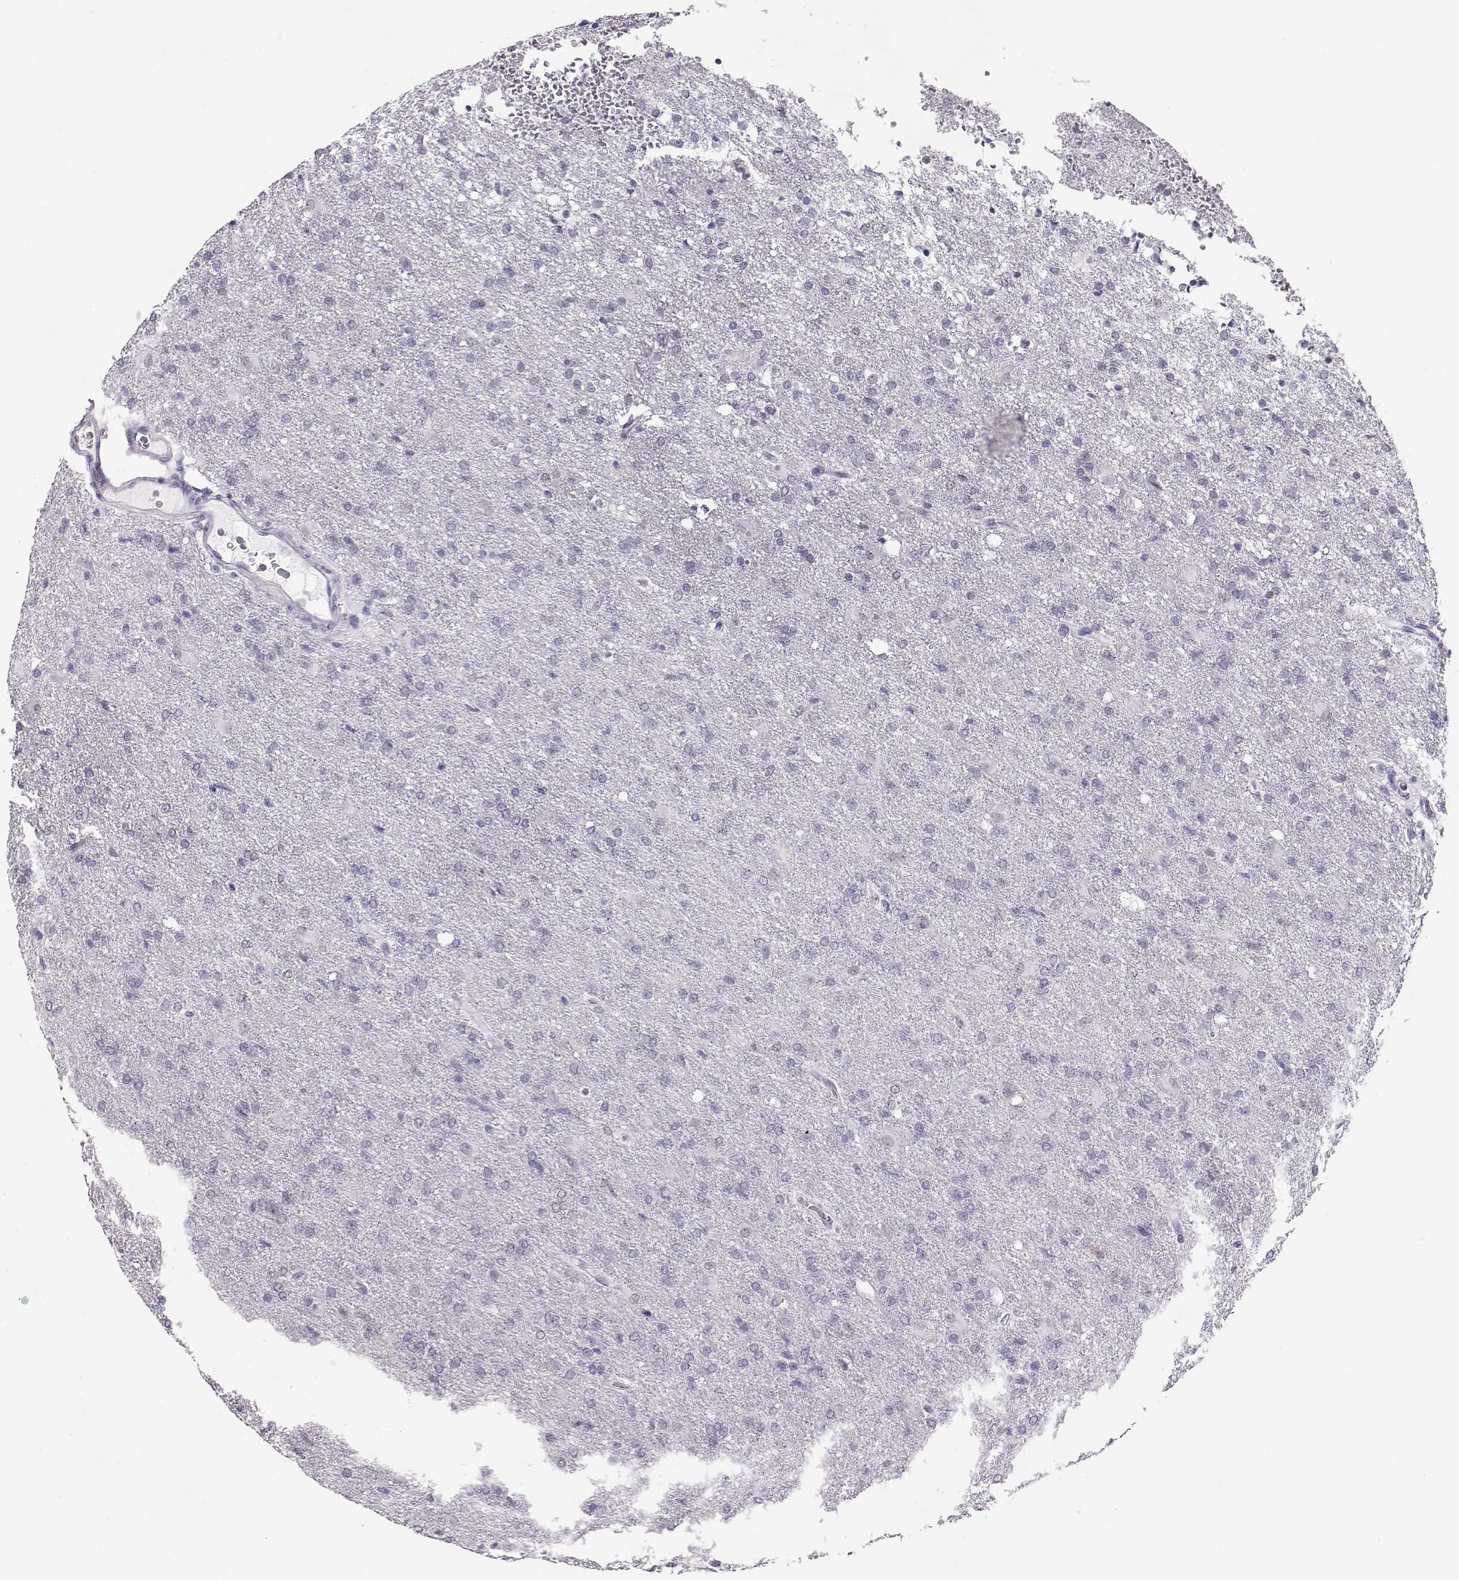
{"staining": {"intensity": "negative", "quantity": "none", "location": "none"}, "tissue": "glioma", "cell_type": "Tumor cells", "image_type": "cancer", "snomed": [{"axis": "morphology", "description": "Glioma, malignant, High grade"}, {"axis": "topography", "description": "Brain"}], "caption": "This is an immunohistochemistry (IHC) histopathology image of malignant glioma (high-grade). There is no expression in tumor cells.", "gene": "IMPG1", "patient": {"sex": "male", "age": 68}}